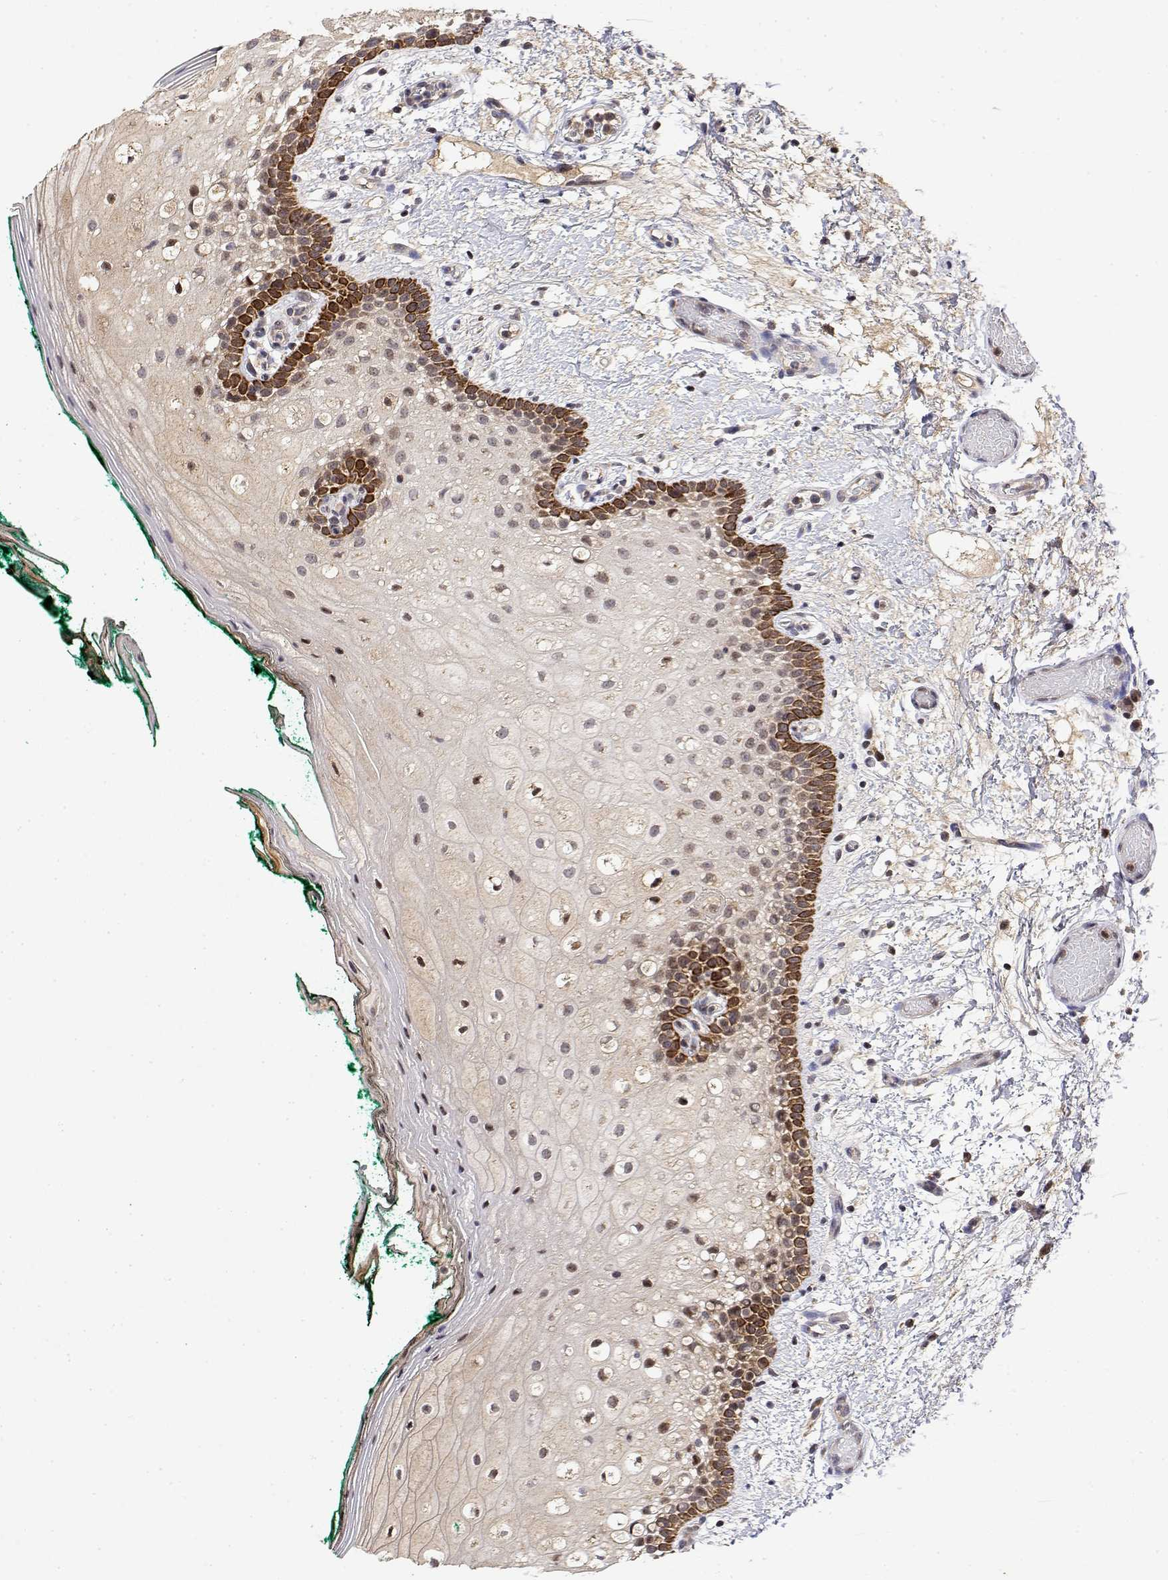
{"staining": {"intensity": "moderate", "quantity": "25%-75%", "location": "cytoplasmic/membranous,nuclear"}, "tissue": "oral mucosa", "cell_type": "Squamous epithelial cells", "image_type": "normal", "snomed": [{"axis": "morphology", "description": "Normal tissue, NOS"}, {"axis": "topography", "description": "Oral tissue"}], "caption": "Protein expression by IHC exhibits moderate cytoplasmic/membranous,nuclear positivity in approximately 25%-75% of squamous epithelial cells in benign oral mucosa. The staining was performed using DAB to visualize the protein expression in brown, while the nuclei were stained in blue with hematoxylin (Magnification: 20x).", "gene": "GADD45GIP1", "patient": {"sex": "female", "age": 83}}